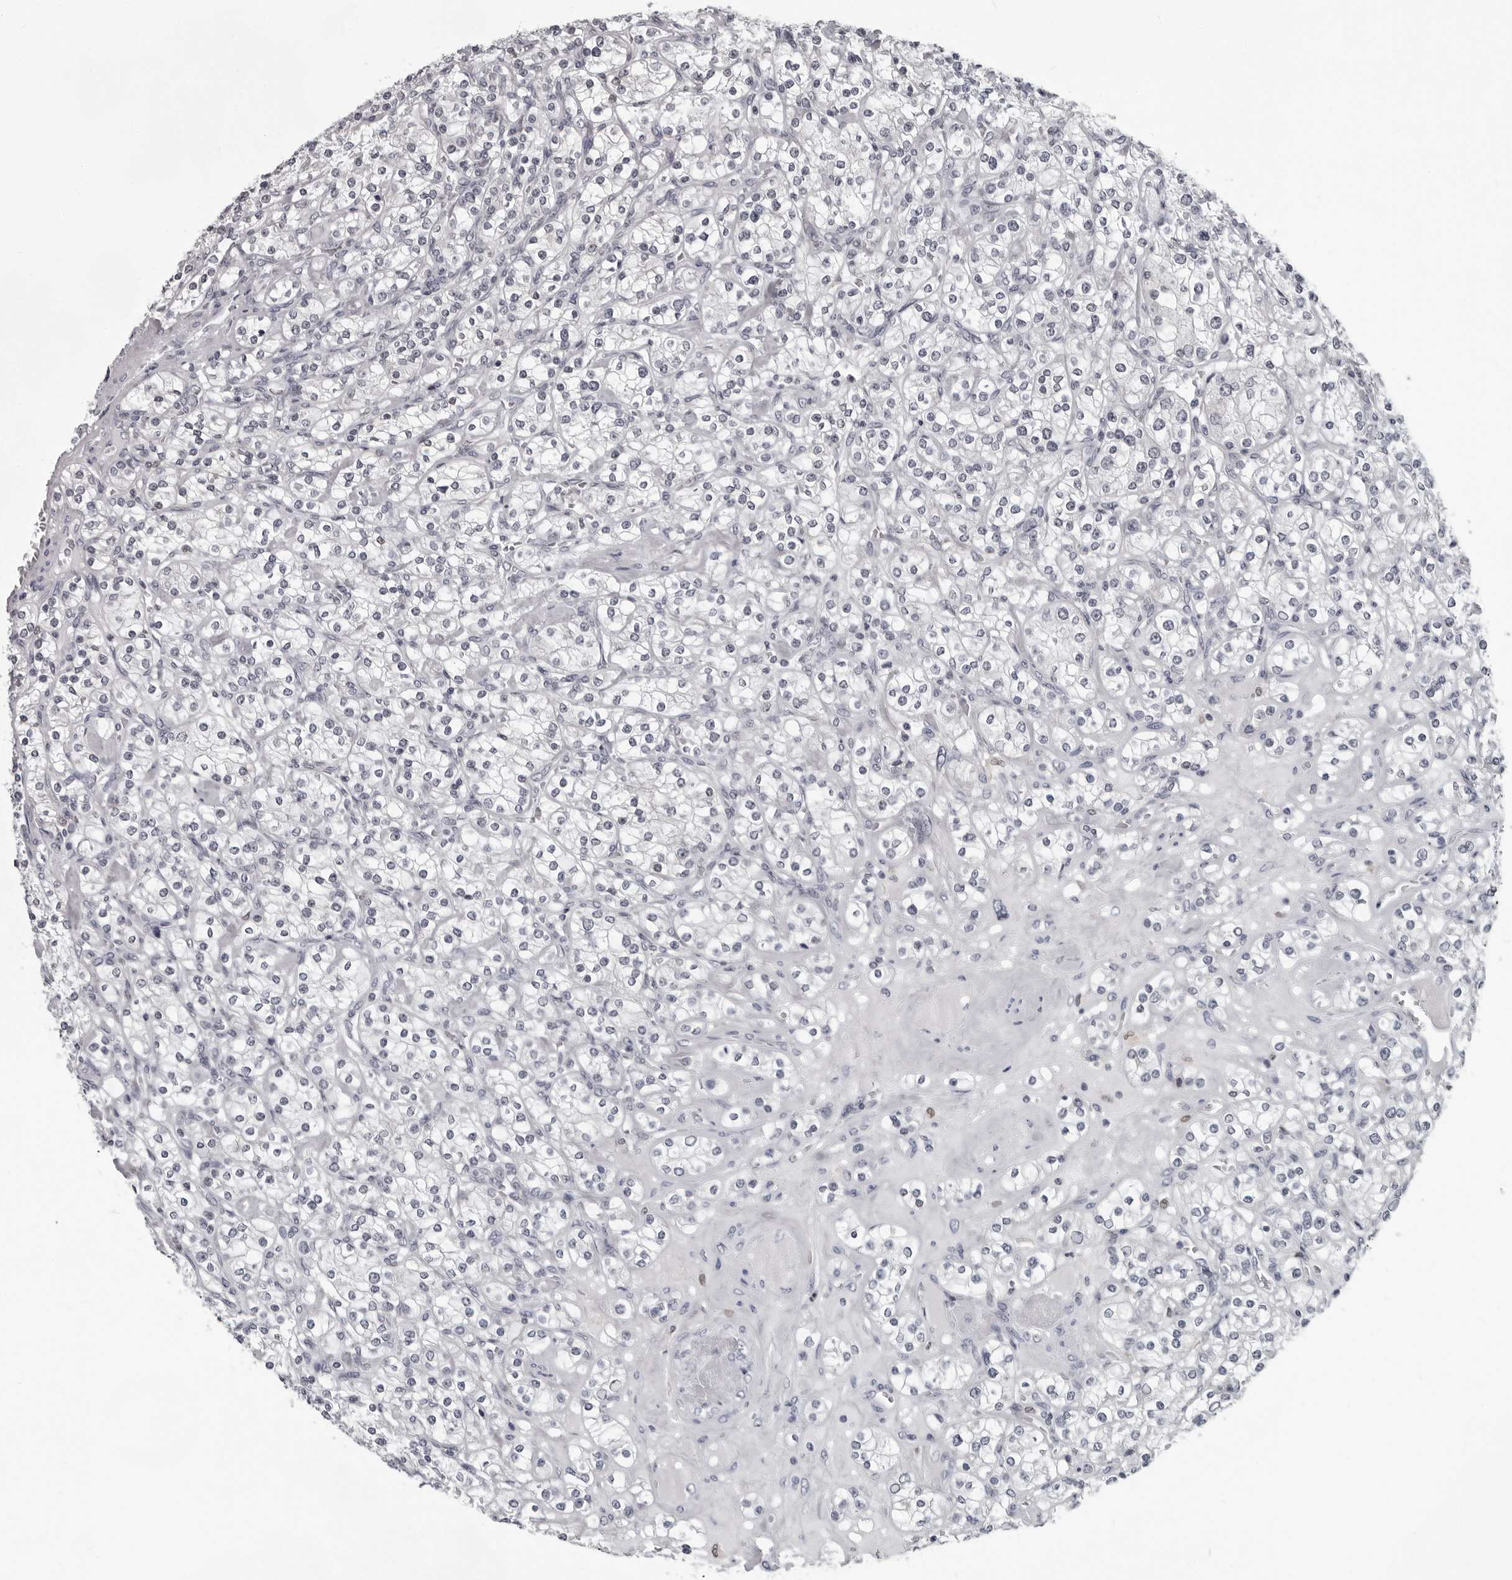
{"staining": {"intensity": "negative", "quantity": "none", "location": "none"}, "tissue": "renal cancer", "cell_type": "Tumor cells", "image_type": "cancer", "snomed": [{"axis": "morphology", "description": "Adenocarcinoma, NOS"}, {"axis": "topography", "description": "Kidney"}], "caption": "This is an IHC micrograph of human renal cancer (adenocarcinoma). There is no positivity in tumor cells.", "gene": "LZIC", "patient": {"sex": "male", "age": 77}}